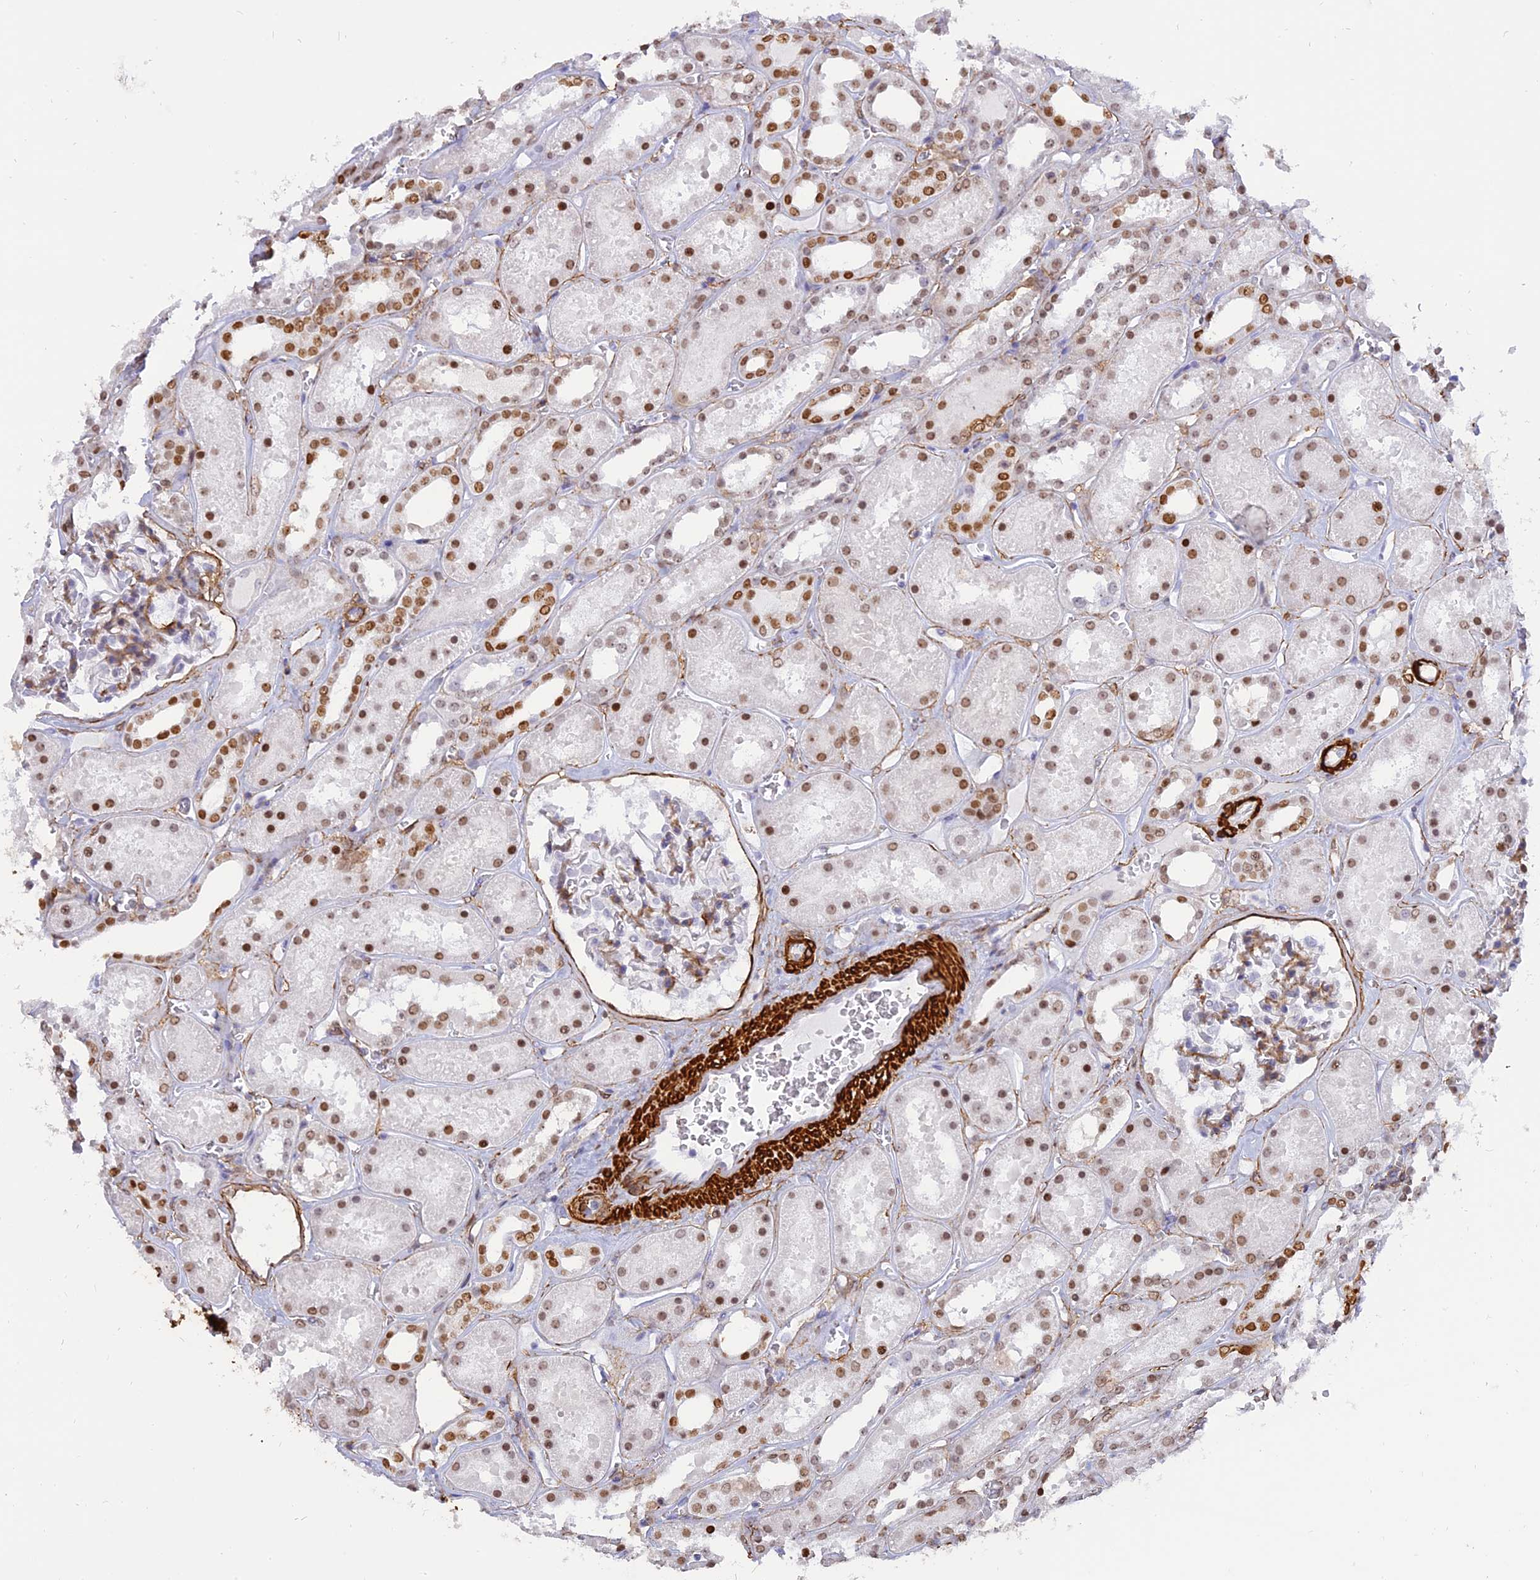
{"staining": {"intensity": "moderate", "quantity": "<25%", "location": "cytoplasmic/membranous"}, "tissue": "kidney", "cell_type": "Cells in glomeruli", "image_type": "normal", "snomed": [{"axis": "morphology", "description": "Normal tissue, NOS"}, {"axis": "topography", "description": "Kidney"}], "caption": "DAB (3,3'-diaminobenzidine) immunohistochemical staining of normal human kidney exhibits moderate cytoplasmic/membranous protein positivity in approximately <25% of cells in glomeruli.", "gene": "CENPV", "patient": {"sex": "female", "age": 41}}